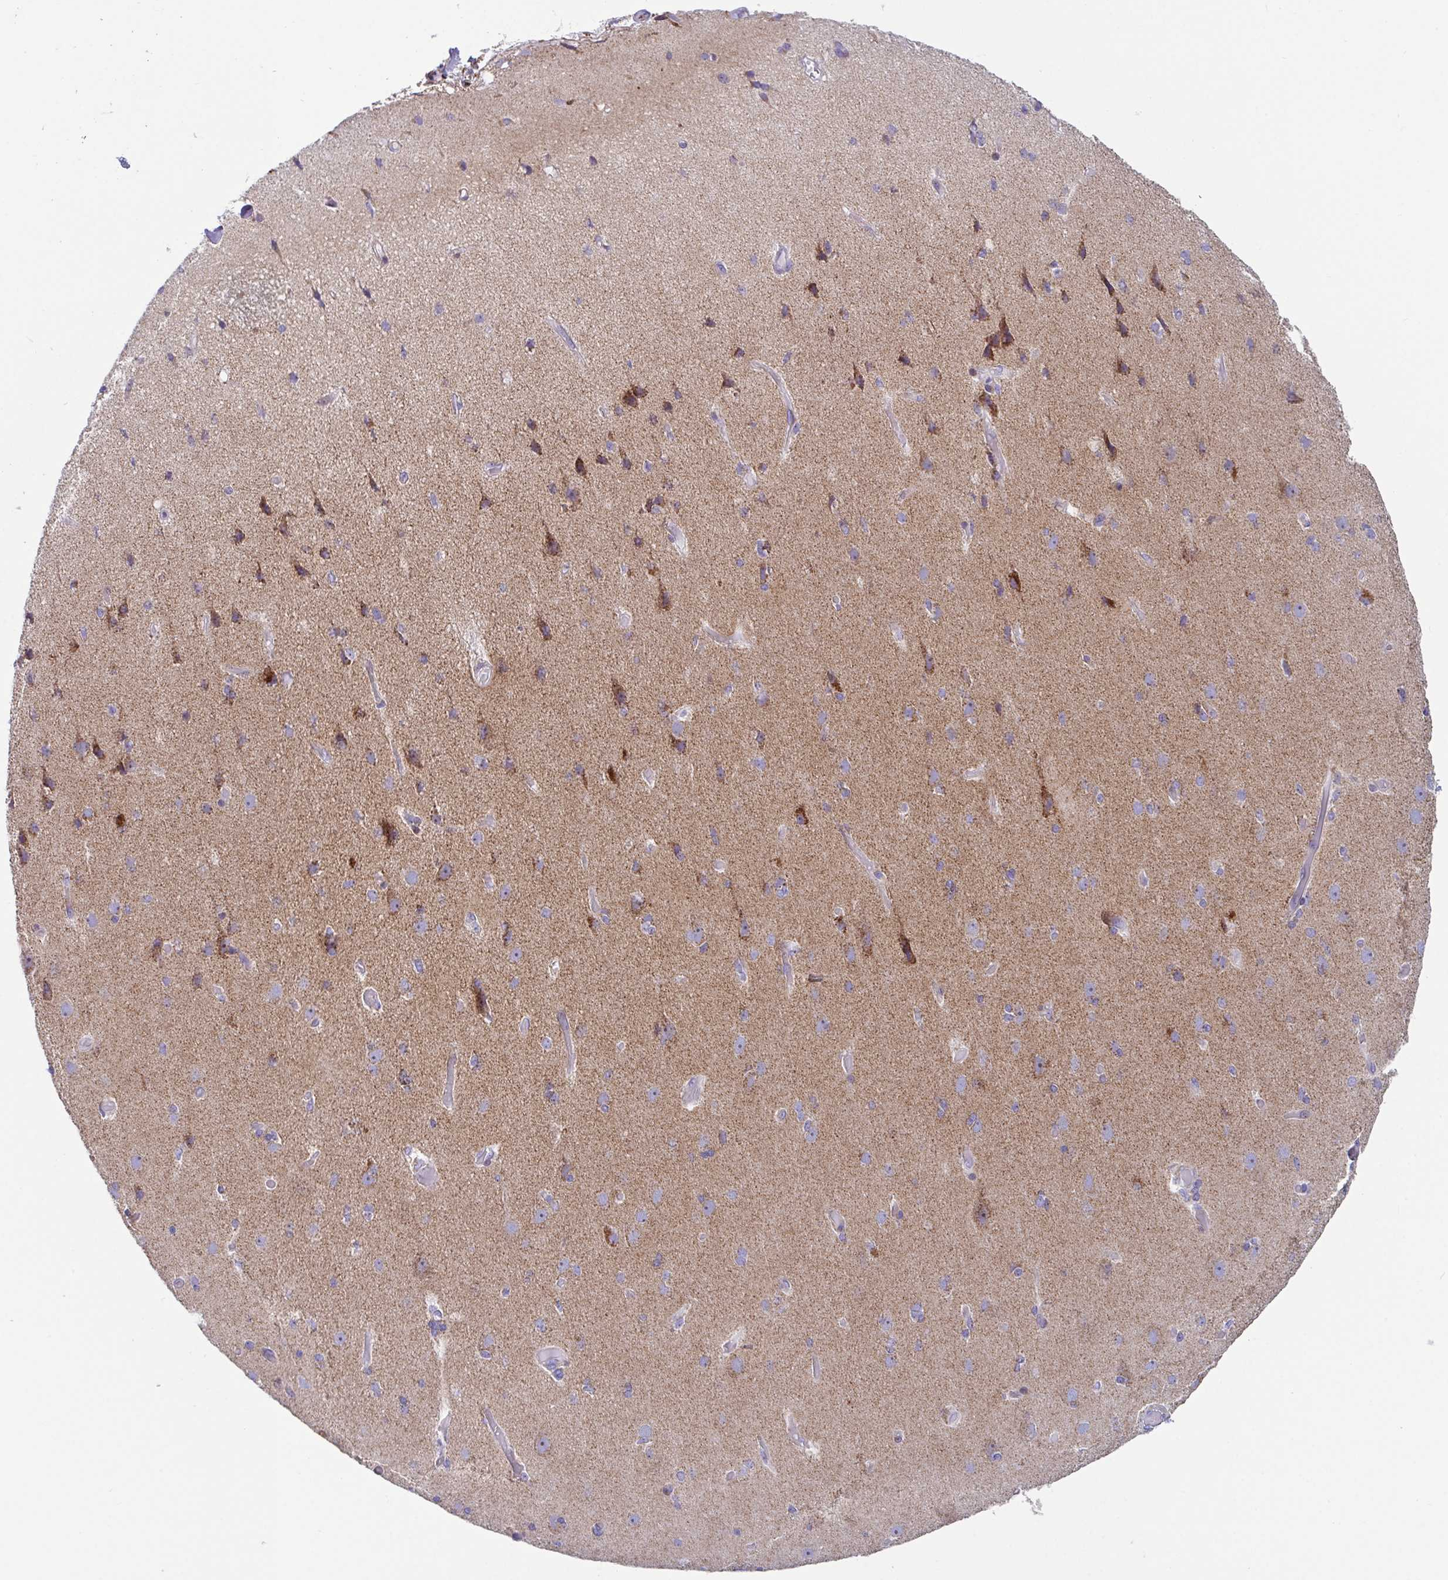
{"staining": {"intensity": "moderate", "quantity": "25%-75%", "location": "cytoplasmic/membranous"}, "tissue": "cerebral cortex", "cell_type": "Endothelial cells", "image_type": "normal", "snomed": [{"axis": "morphology", "description": "Normal tissue, NOS"}, {"axis": "morphology", "description": "Glioma, malignant, High grade"}, {"axis": "topography", "description": "Cerebral cortex"}], "caption": "Approximately 25%-75% of endothelial cells in unremarkable cerebral cortex show moderate cytoplasmic/membranous protein positivity as visualized by brown immunohistochemical staining.", "gene": "ATP5MJ", "patient": {"sex": "male", "age": 71}}